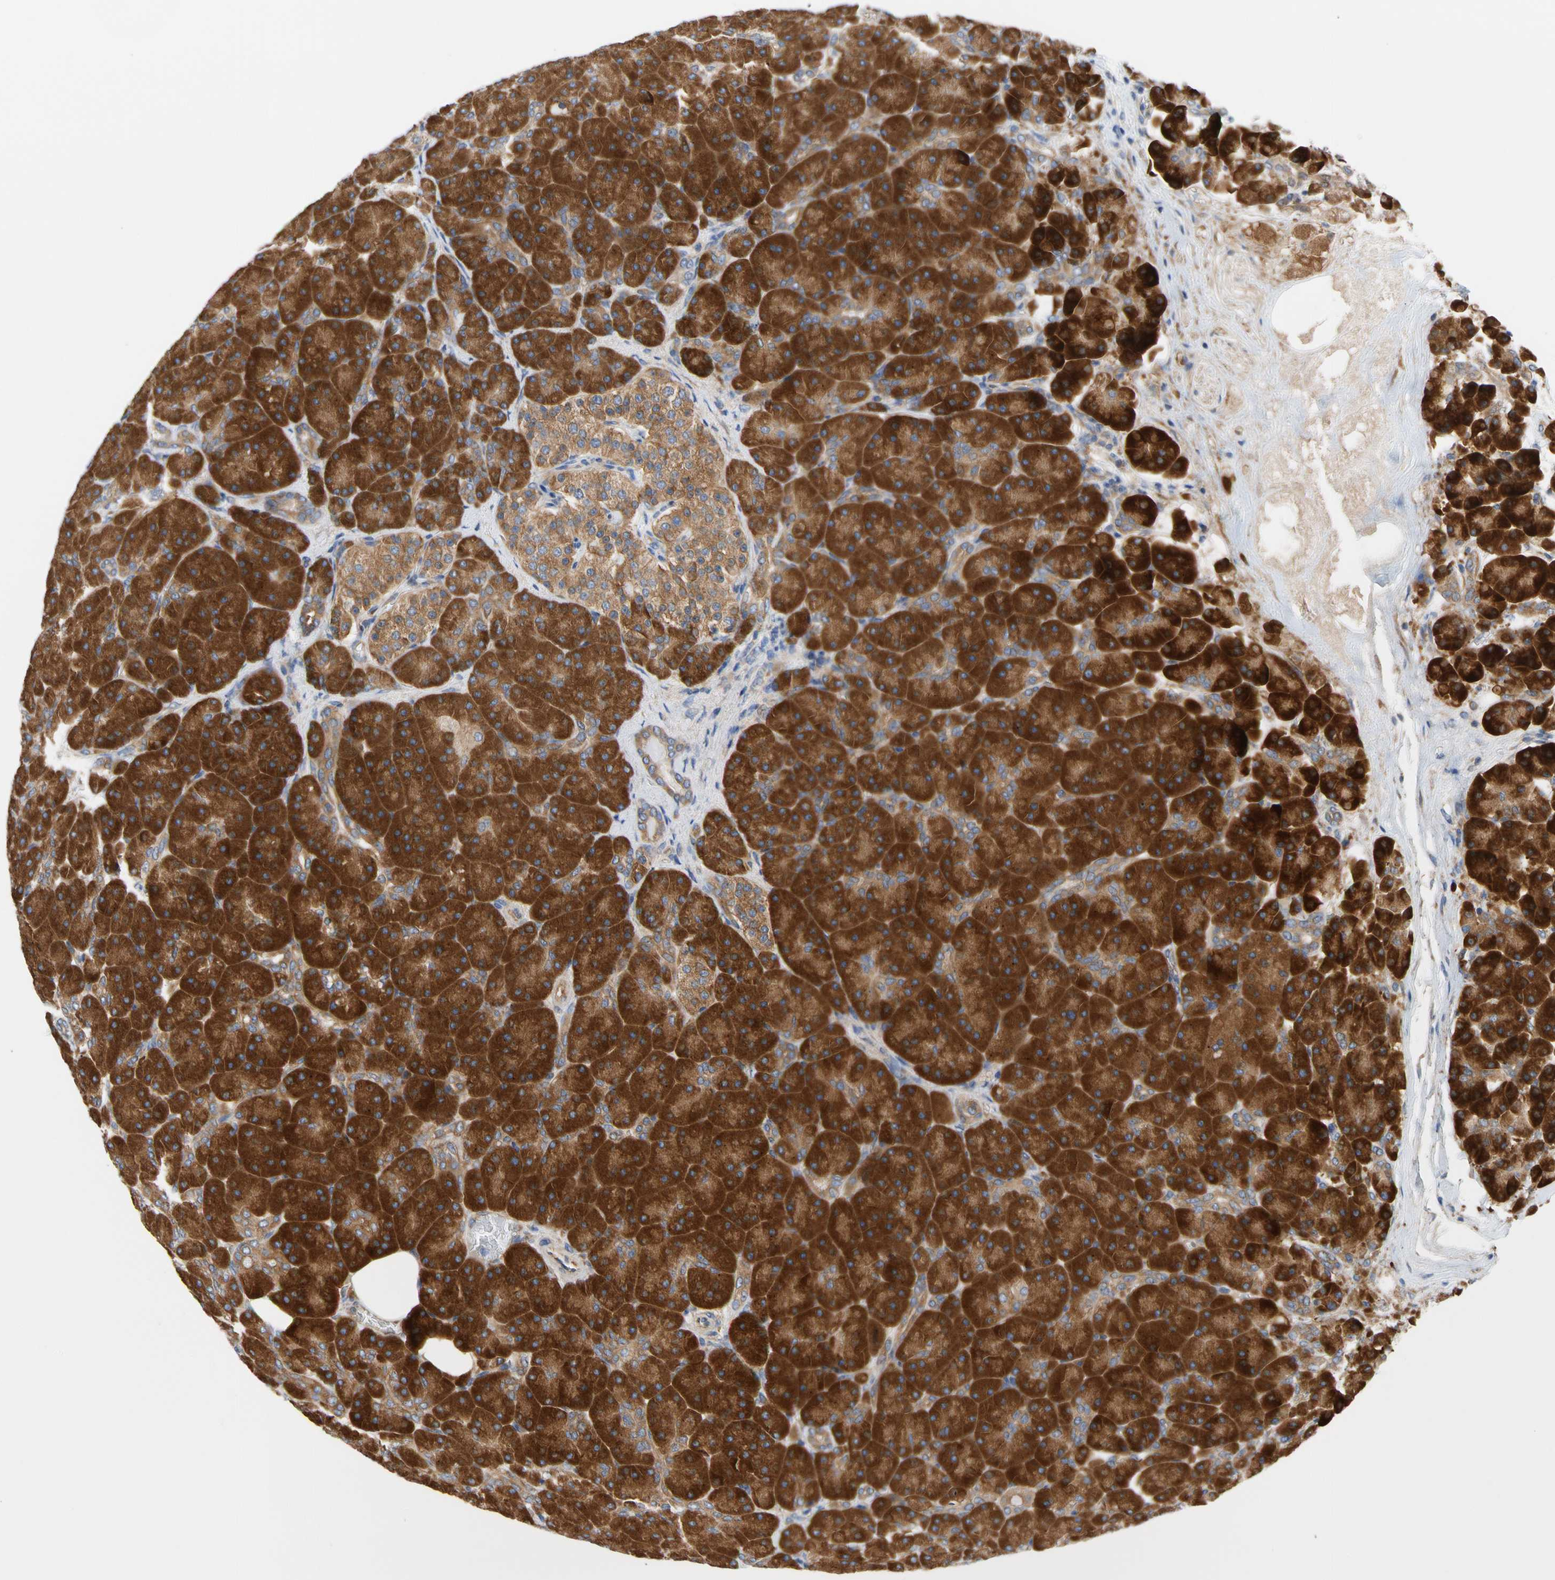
{"staining": {"intensity": "strong", "quantity": ">75%", "location": "cytoplasmic/membranous"}, "tissue": "pancreas", "cell_type": "Exocrine glandular cells", "image_type": "normal", "snomed": [{"axis": "morphology", "description": "Normal tissue, NOS"}, {"axis": "topography", "description": "Pancreas"}], "caption": "A brown stain shows strong cytoplasmic/membranous expression of a protein in exocrine glandular cells of normal pancreas.", "gene": "GPHN", "patient": {"sex": "male", "age": 66}}